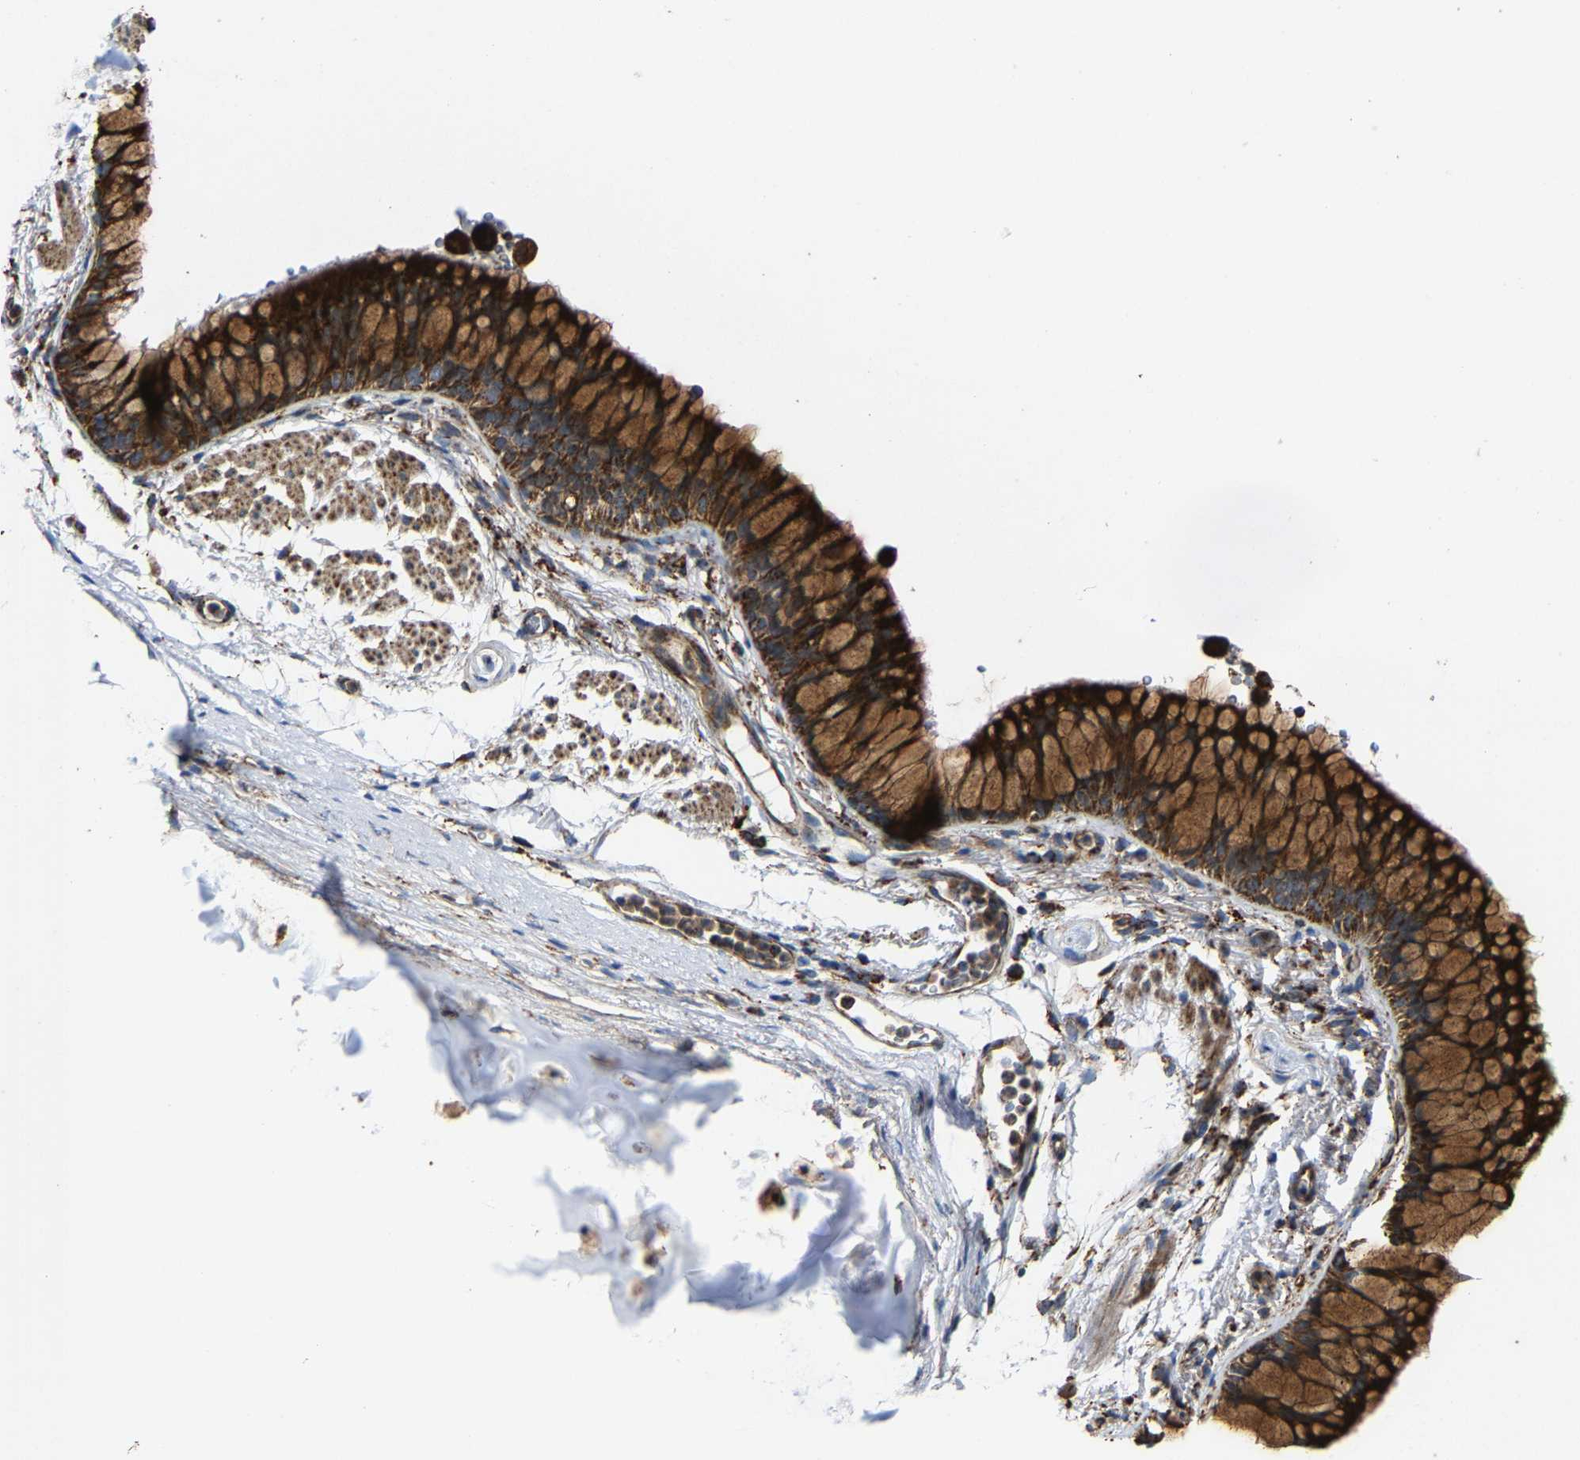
{"staining": {"intensity": "strong", "quantity": ">75%", "location": "cytoplasmic/membranous"}, "tissue": "bronchus", "cell_type": "Respiratory epithelial cells", "image_type": "normal", "snomed": [{"axis": "morphology", "description": "Normal tissue, NOS"}, {"axis": "topography", "description": "Cartilage tissue"}, {"axis": "topography", "description": "Bronchus"}], "caption": "IHC micrograph of normal bronchus: human bronchus stained using immunohistochemistry displays high levels of strong protein expression localized specifically in the cytoplasmic/membranous of respiratory epithelial cells, appearing as a cytoplasmic/membranous brown color.", "gene": "NDUFV3", "patient": {"sex": "female", "age": 53}}